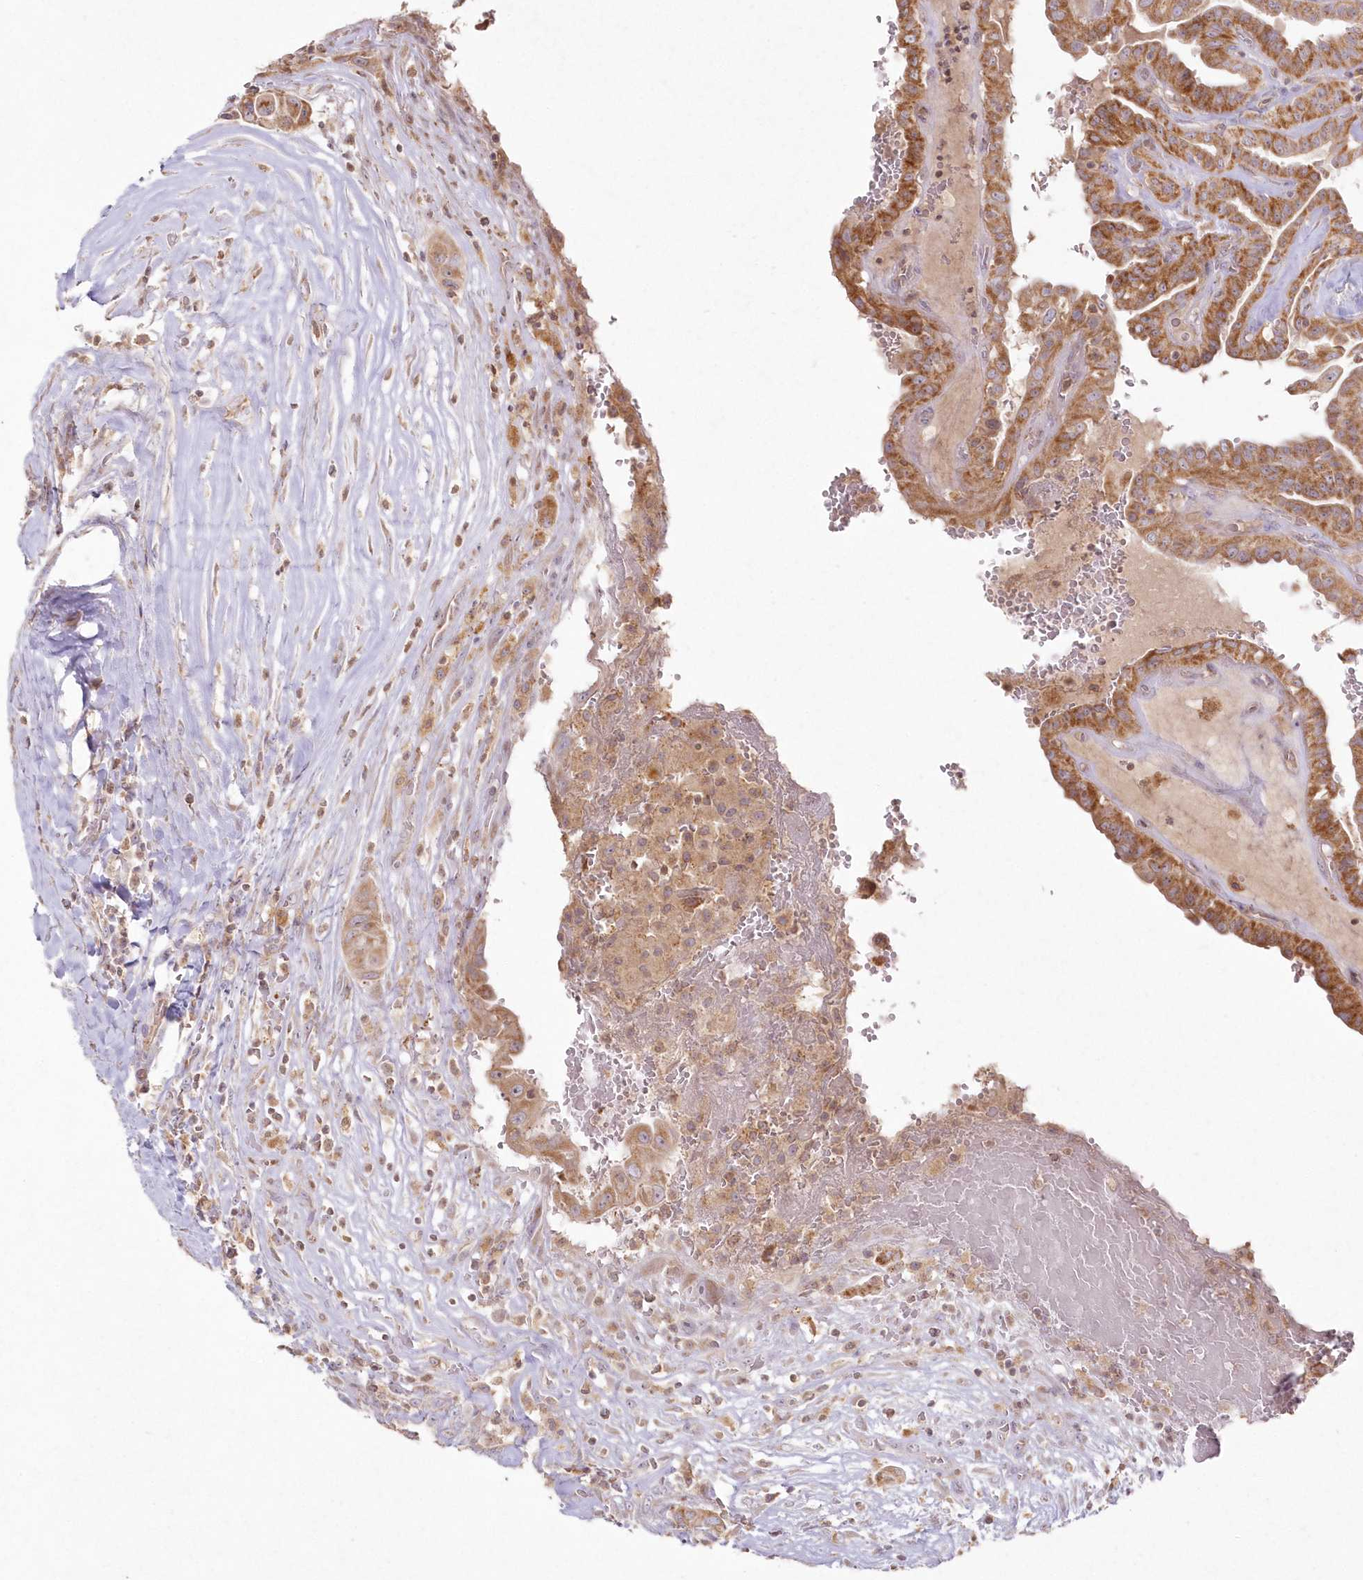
{"staining": {"intensity": "moderate", "quantity": ">75%", "location": "cytoplasmic/membranous"}, "tissue": "thyroid cancer", "cell_type": "Tumor cells", "image_type": "cancer", "snomed": [{"axis": "morphology", "description": "Papillary adenocarcinoma, NOS"}, {"axis": "topography", "description": "Thyroid gland"}], "caption": "Brown immunohistochemical staining in papillary adenocarcinoma (thyroid) displays moderate cytoplasmic/membranous positivity in about >75% of tumor cells. The protein is stained brown, and the nuclei are stained in blue (DAB (3,3'-diaminobenzidine) IHC with brightfield microscopy, high magnification).", "gene": "ARSB", "patient": {"sex": "male", "age": 77}}